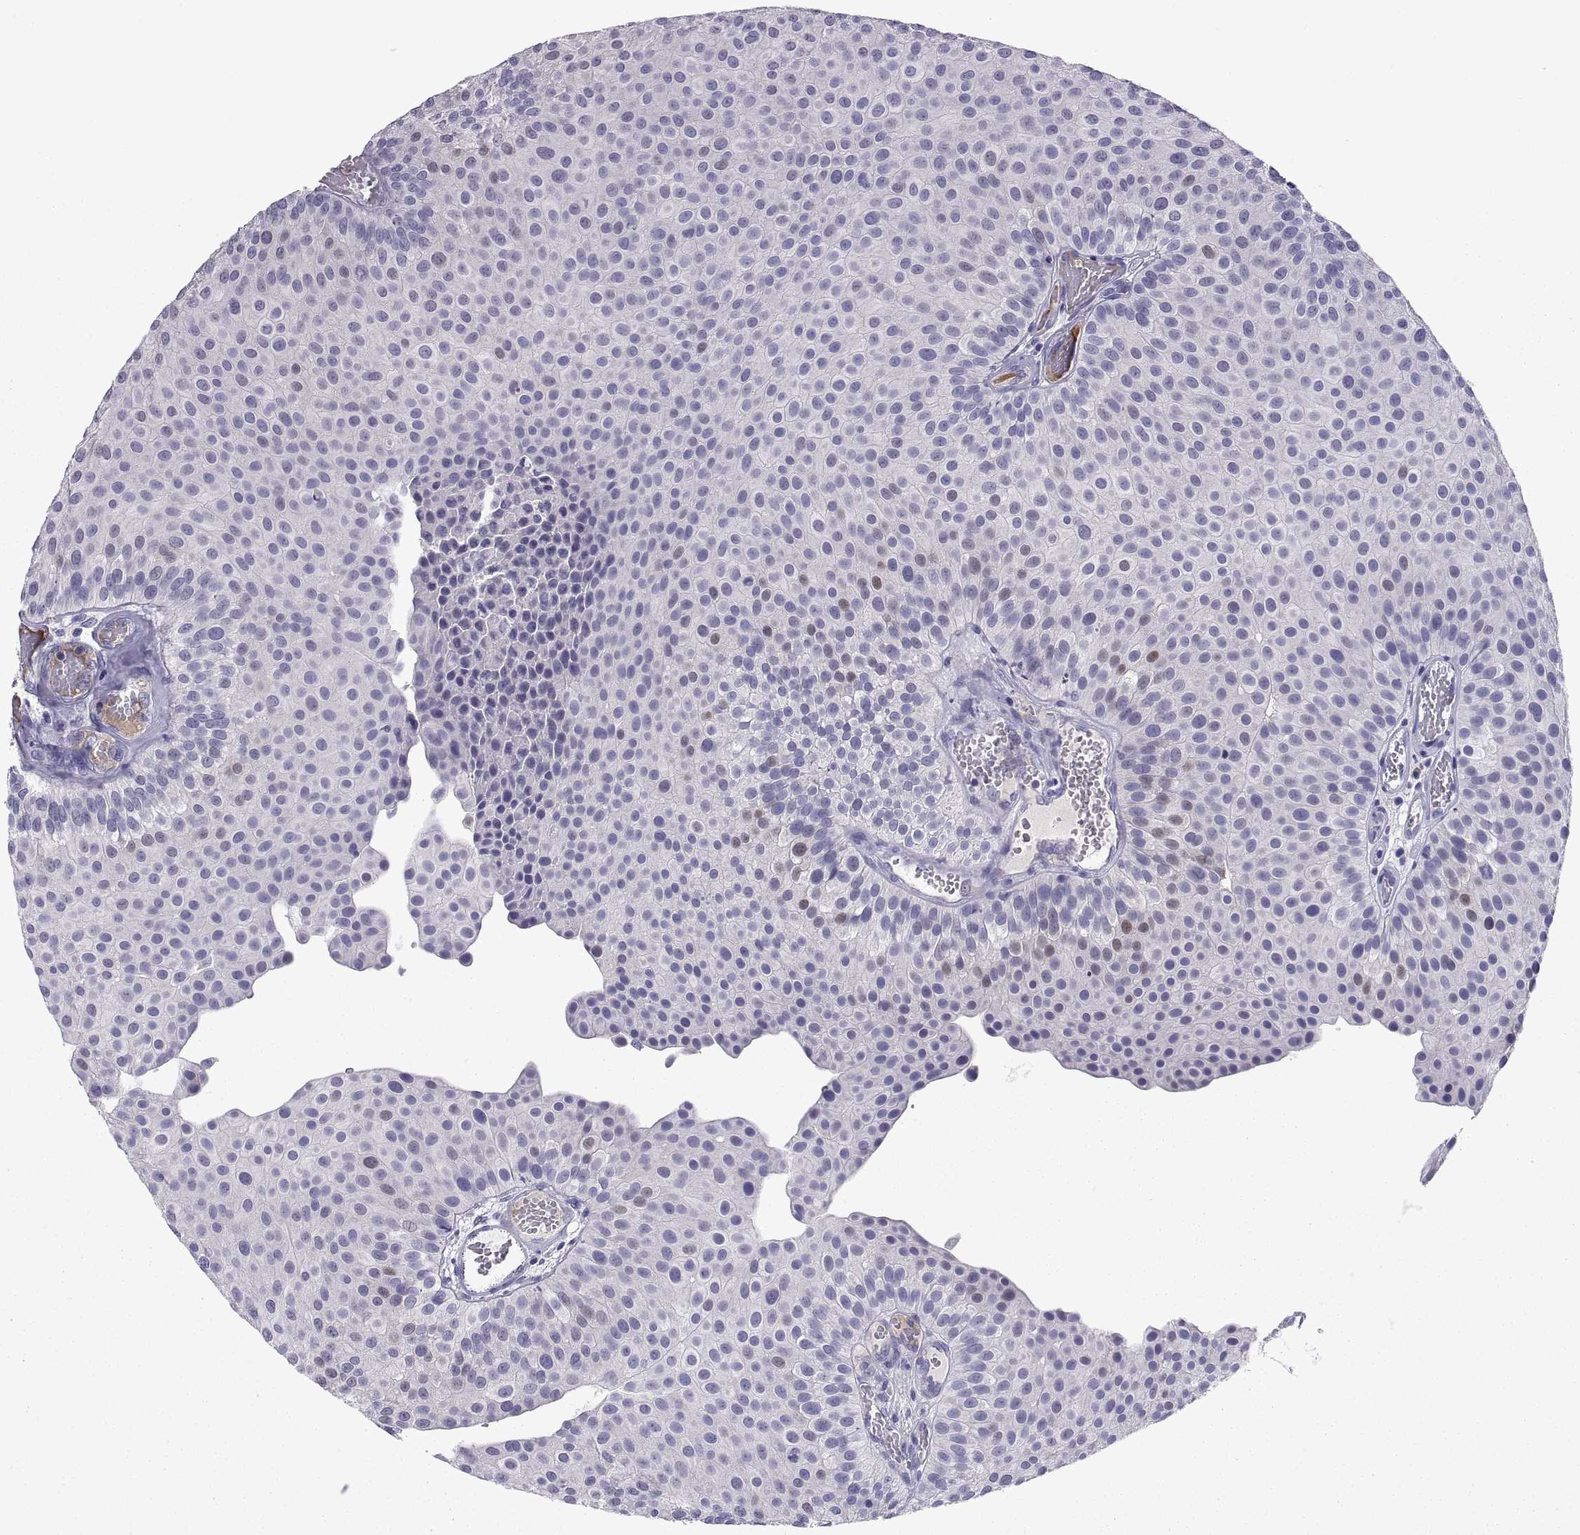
{"staining": {"intensity": "negative", "quantity": "none", "location": "none"}, "tissue": "urothelial cancer", "cell_type": "Tumor cells", "image_type": "cancer", "snomed": [{"axis": "morphology", "description": "Urothelial carcinoma, Low grade"}, {"axis": "topography", "description": "Urinary bladder"}], "caption": "A high-resolution image shows IHC staining of urothelial cancer, which reveals no significant staining in tumor cells.", "gene": "PKP1", "patient": {"sex": "female", "age": 87}}